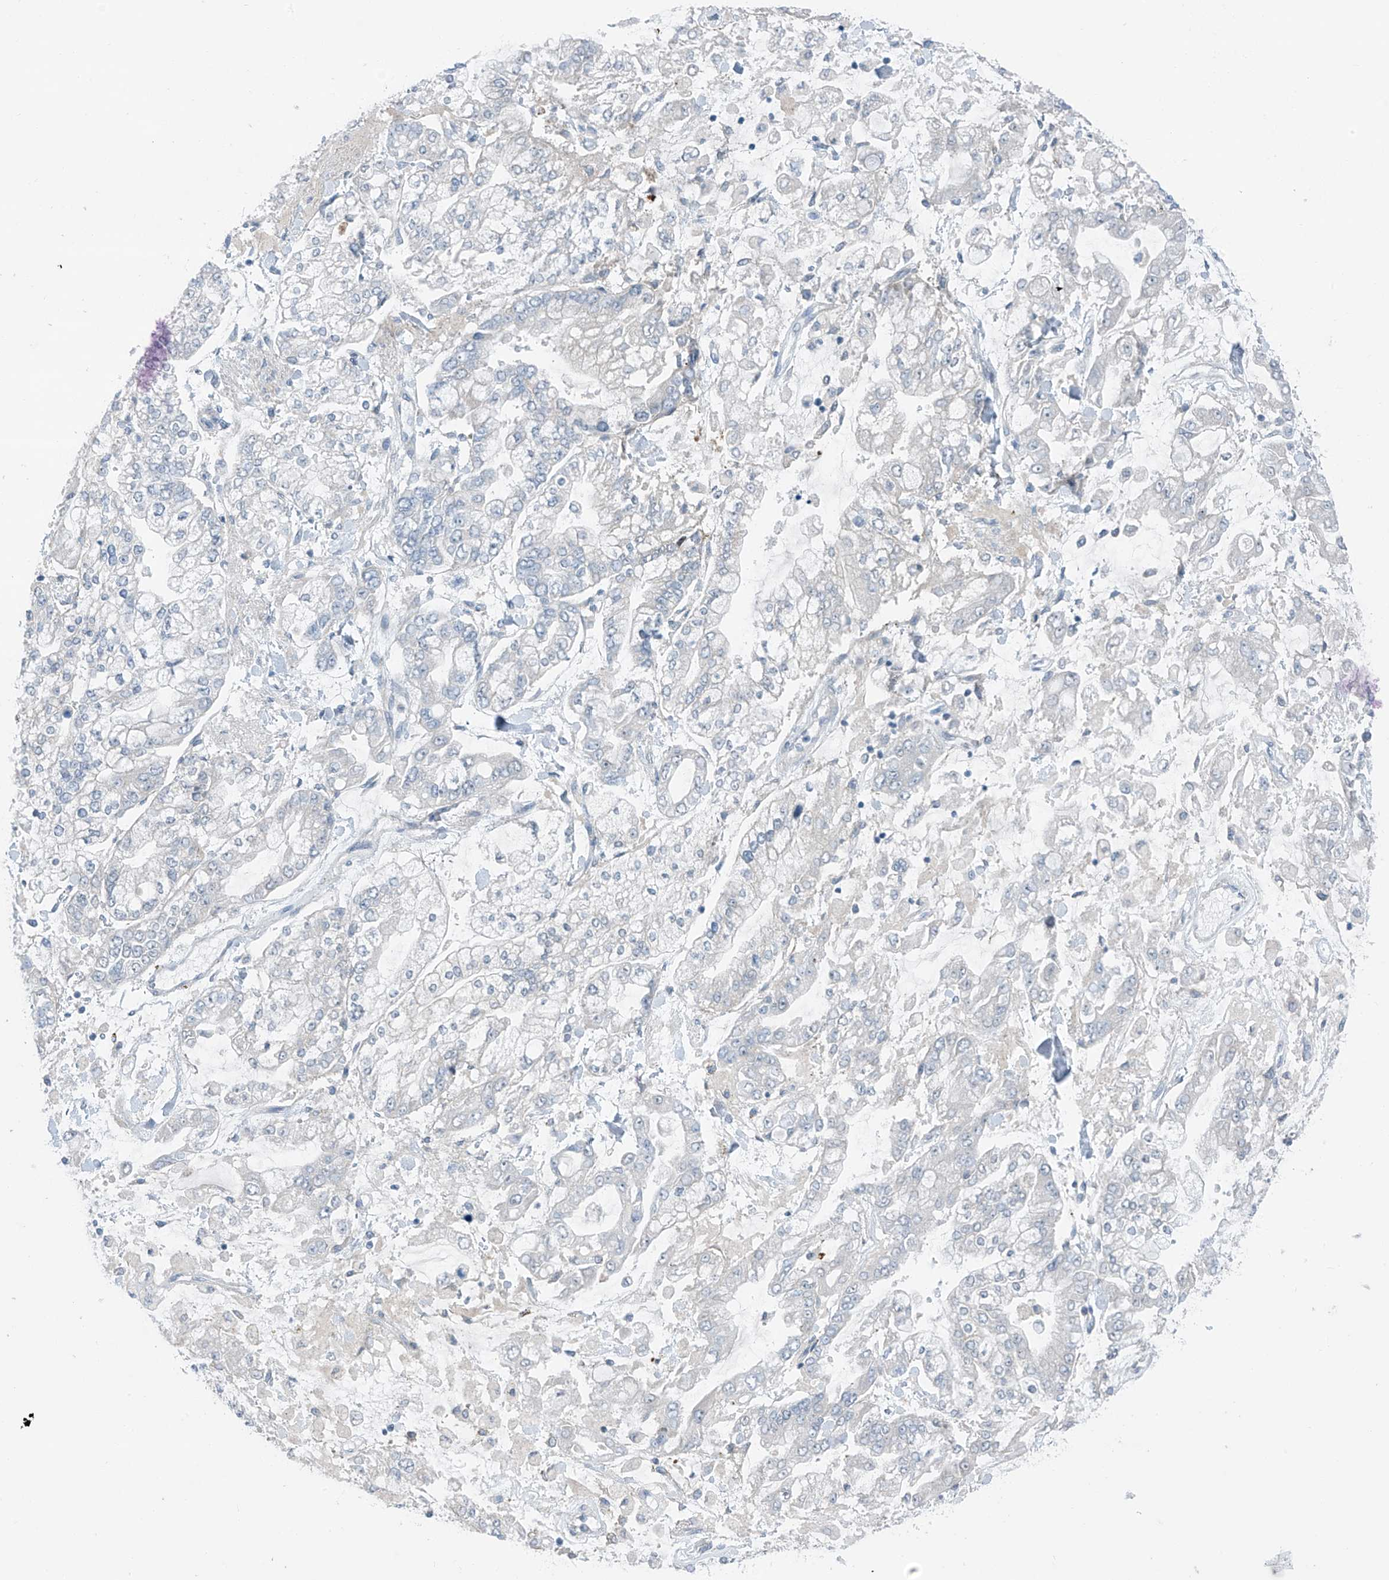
{"staining": {"intensity": "negative", "quantity": "none", "location": "none"}, "tissue": "stomach cancer", "cell_type": "Tumor cells", "image_type": "cancer", "snomed": [{"axis": "morphology", "description": "Normal tissue, NOS"}, {"axis": "morphology", "description": "Adenocarcinoma, NOS"}, {"axis": "topography", "description": "Stomach, upper"}, {"axis": "topography", "description": "Stomach"}], "caption": "Immunohistochemistry (IHC) of human stomach cancer (adenocarcinoma) reveals no expression in tumor cells.", "gene": "ZNF793", "patient": {"sex": "male", "age": 76}}